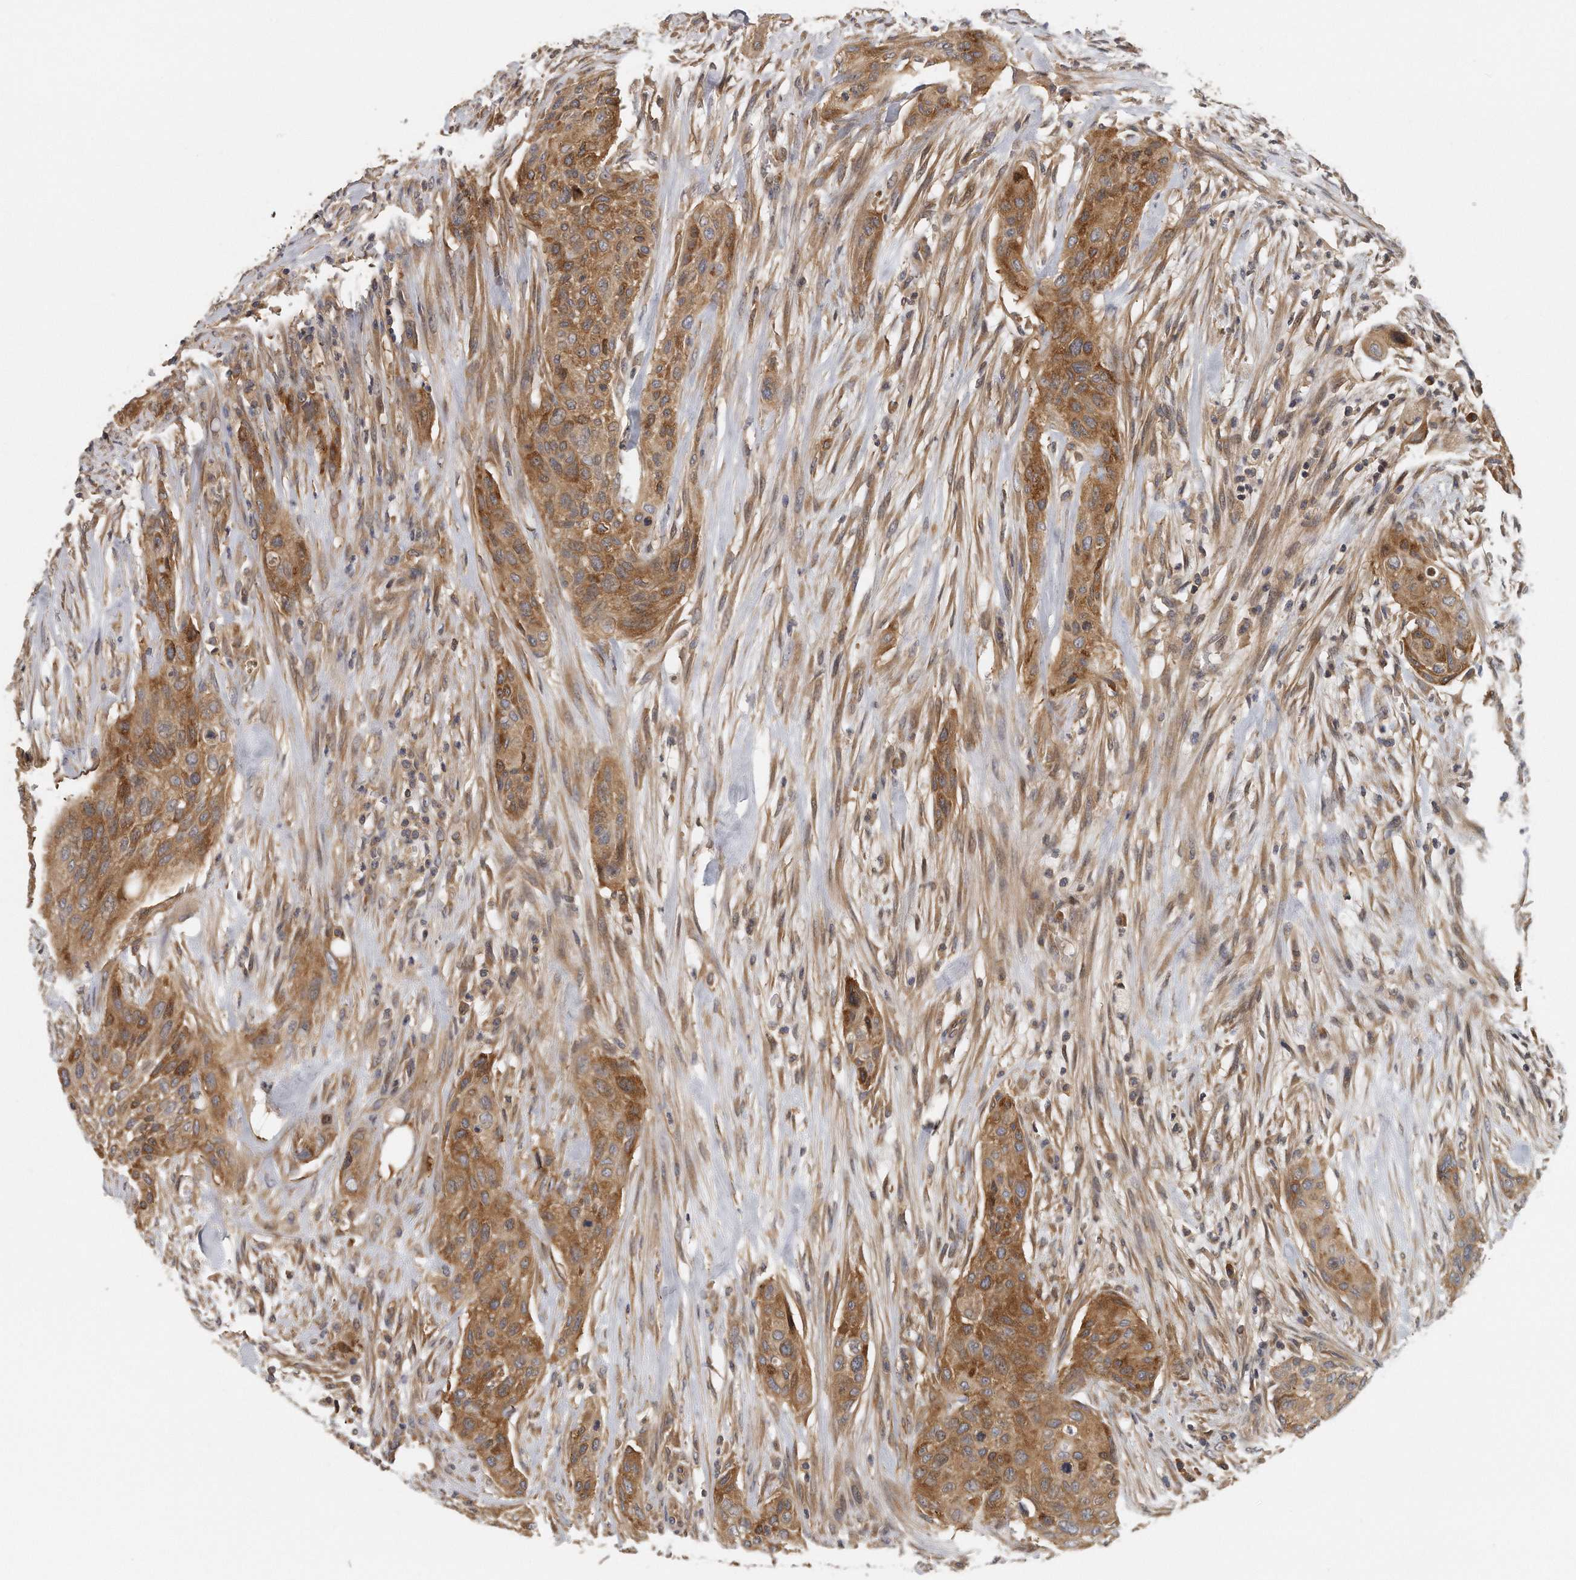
{"staining": {"intensity": "moderate", "quantity": ">75%", "location": "cytoplasmic/membranous"}, "tissue": "urothelial cancer", "cell_type": "Tumor cells", "image_type": "cancer", "snomed": [{"axis": "morphology", "description": "Urothelial carcinoma, High grade"}, {"axis": "topography", "description": "Urinary bladder"}], "caption": "IHC photomicrograph of urothelial carcinoma (high-grade) stained for a protein (brown), which demonstrates medium levels of moderate cytoplasmic/membranous expression in approximately >75% of tumor cells.", "gene": "EIF3I", "patient": {"sex": "male", "age": 35}}